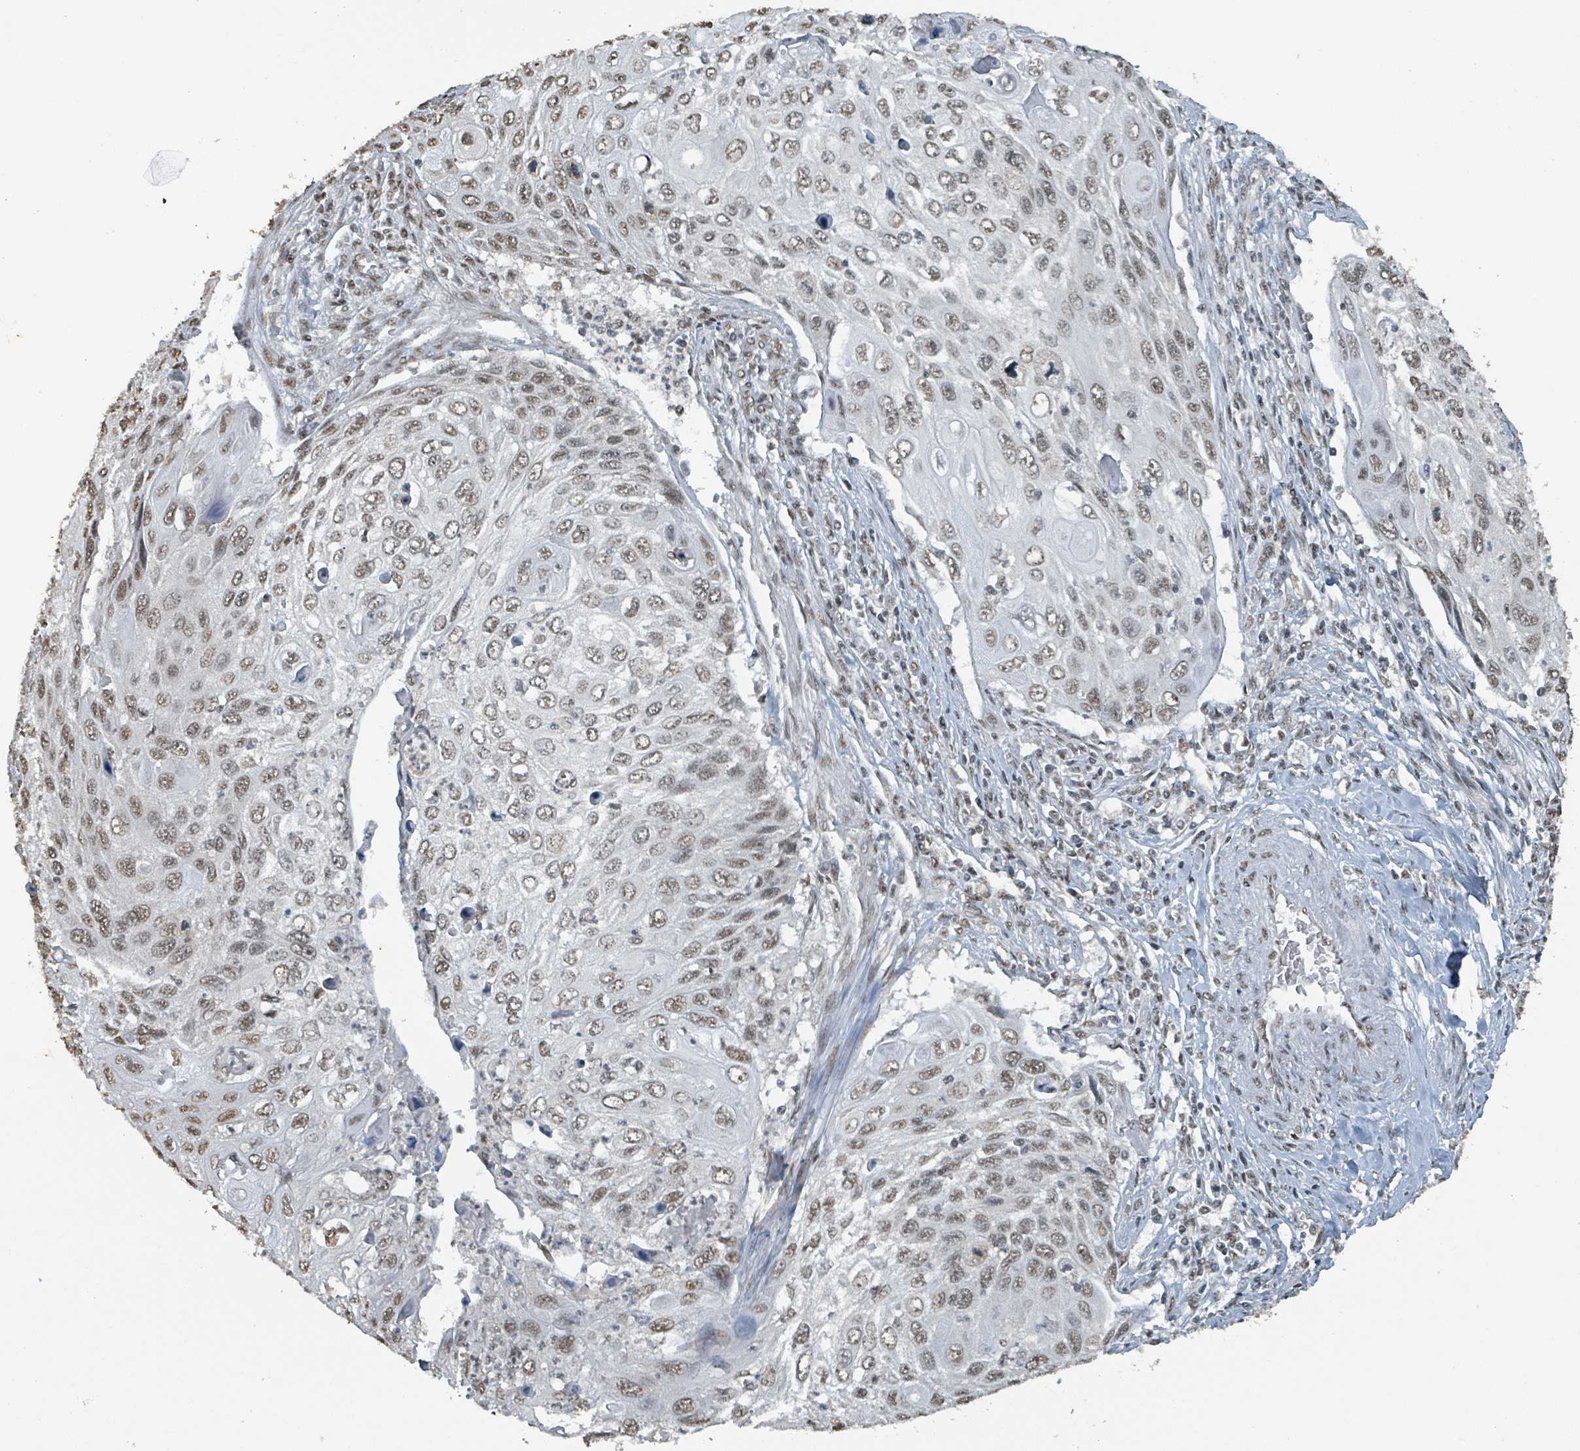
{"staining": {"intensity": "moderate", "quantity": ">75%", "location": "nuclear"}, "tissue": "cervical cancer", "cell_type": "Tumor cells", "image_type": "cancer", "snomed": [{"axis": "morphology", "description": "Squamous cell carcinoma, NOS"}, {"axis": "topography", "description": "Cervix"}], "caption": "Moderate nuclear positivity is present in approximately >75% of tumor cells in cervical cancer.", "gene": "PHIP", "patient": {"sex": "female", "age": 70}}